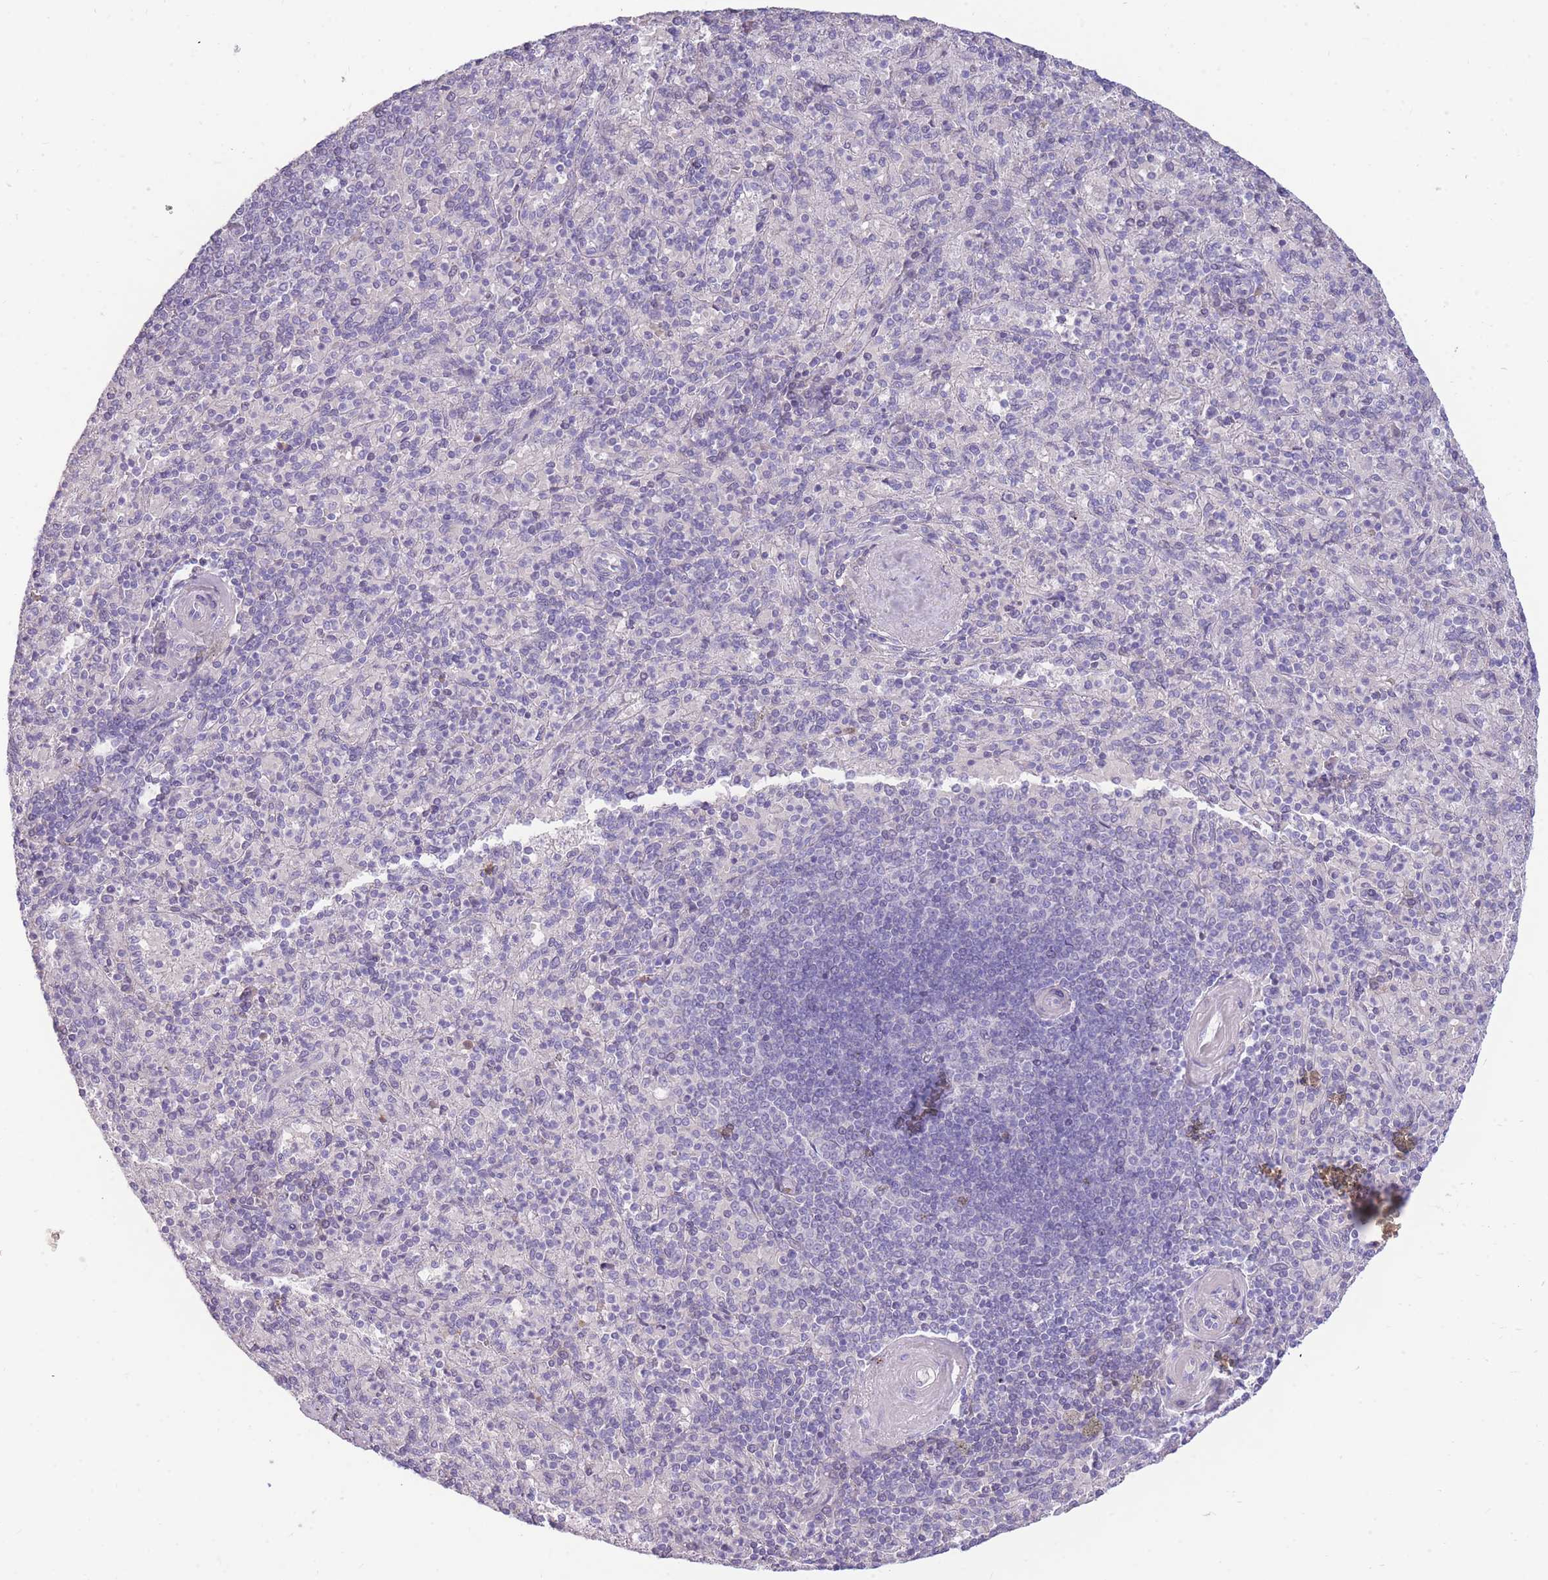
{"staining": {"intensity": "strong", "quantity": "<25%", "location": "cytoplasmic/membranous"}, "tissue": "spleen", "cell_type": "Cells in red pulp", "image_type": "normal", "snomed": [{"axis": "morphology", "description": "Normal tissue, NOS"}, {"axis": "topography", "description": "Spleen"}], "caption": "IHC staining of unremarkable spleen, which displays medium levels of strong cytoplasmic/membranous staining in about <25% of cells in red pulp indicating strong cytoplasmic/membranous protein positivity. The staining was performed using DAB (3,3'-diaminobenzidine) (brown) for protein detection and nuclei were counterstained in hematoxylin (blue).", "gene": "TPSD1", "patient": {"sex": "male", "age": 82}}